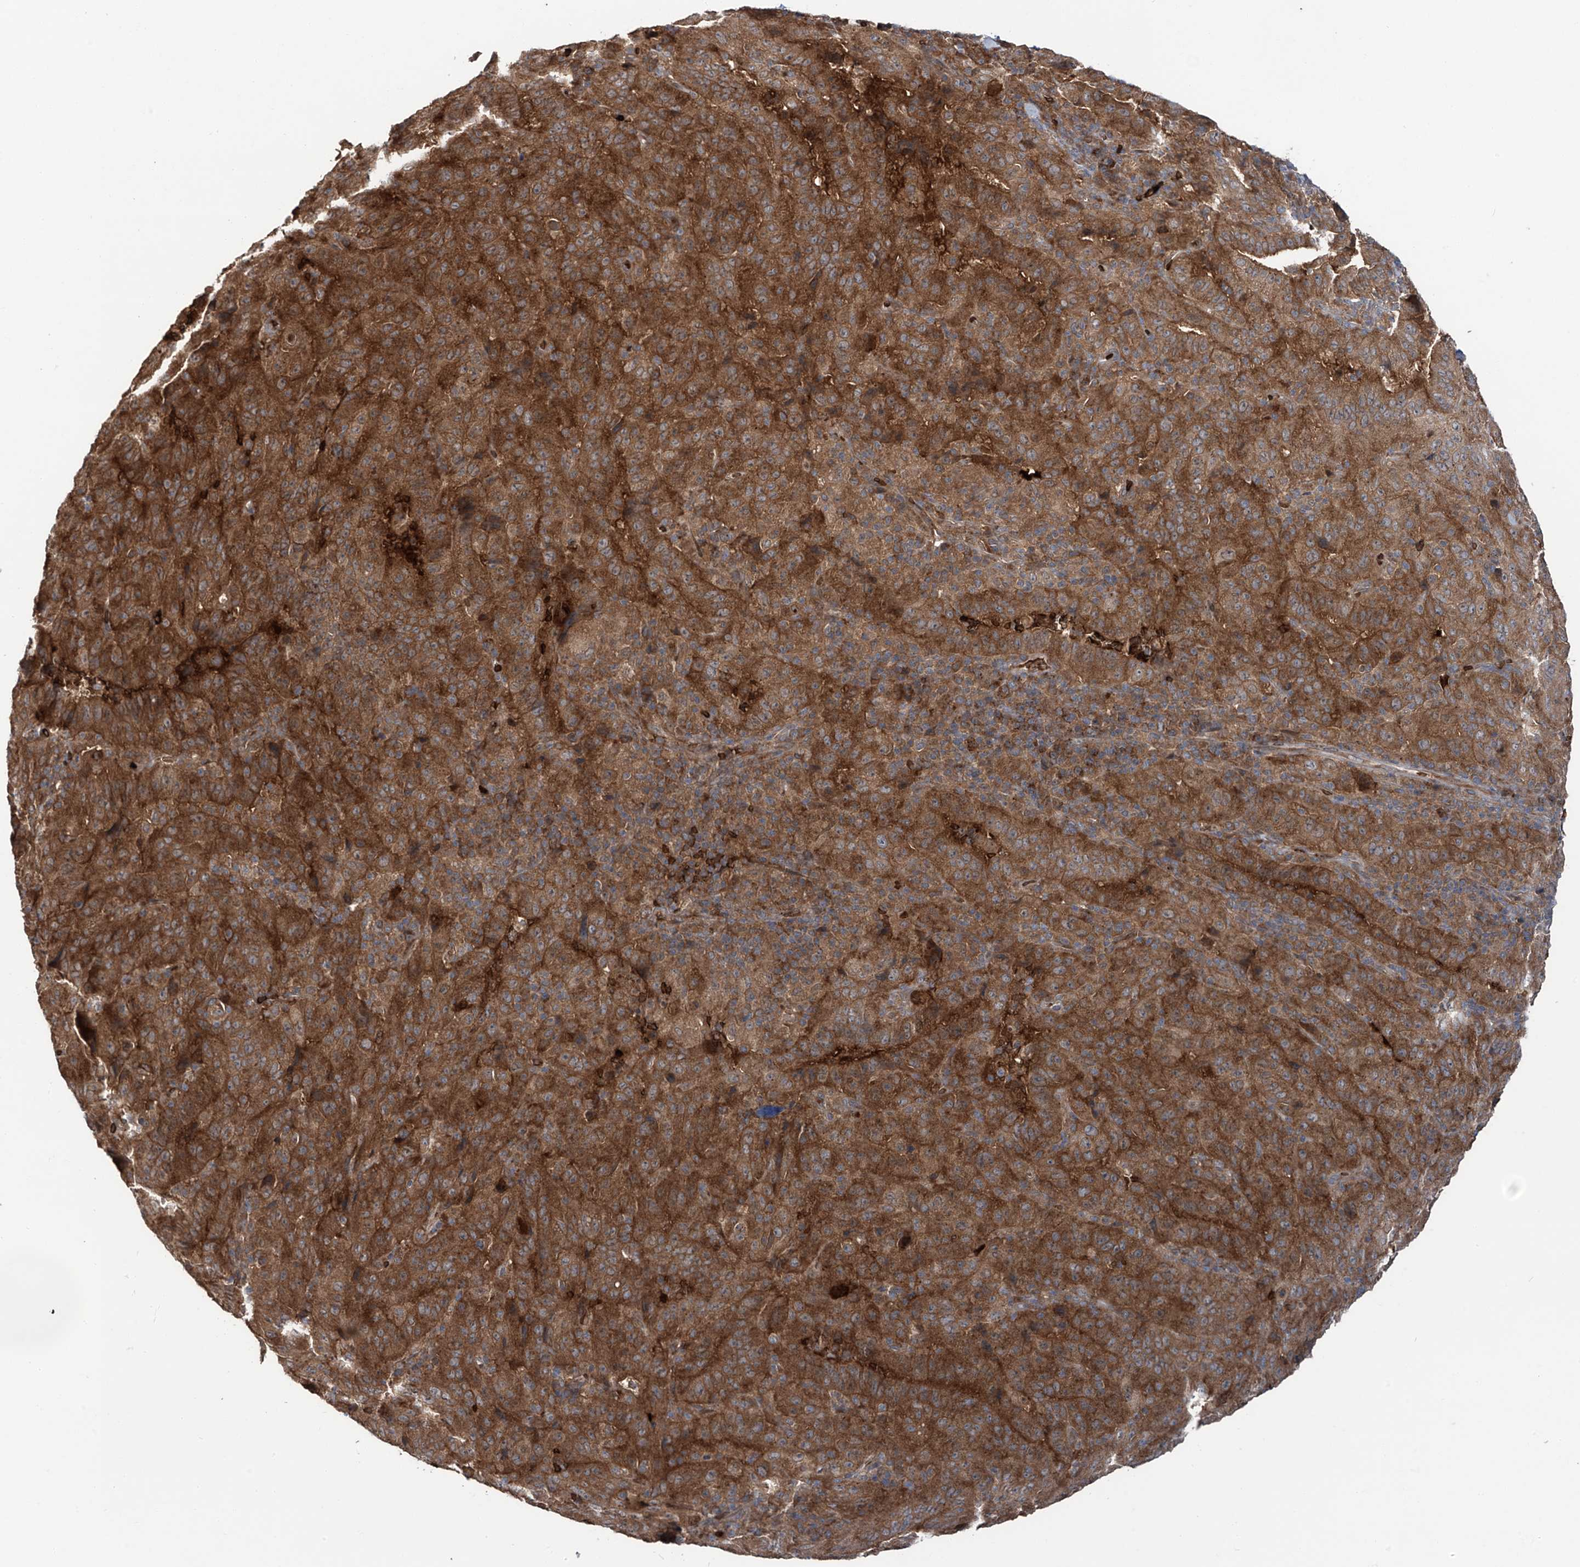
{"staining": {"intensity": "moderate", "quantity": ">75%", "location": "cytoplasmic/membranous"}, "tissue": "pancreatic cancer", "cell_type": "Tumor cells", "image_type": "cancer", "snomed": [{"axis": "morphology", "description": "Adenocarcinoma, NOS"}, {"axis": "topography", "description": "Pancreas"}], "caption": "A photomicrograph showing moderate cytoplasmic/membranous staining in about >75% of tumor cells in pancreatic cancer (adenocarcinoma), as visualized by brown immunohistochemical staining.", "gene": "ZDHHC9", "patient": {"sex": "male", "age": 63}}